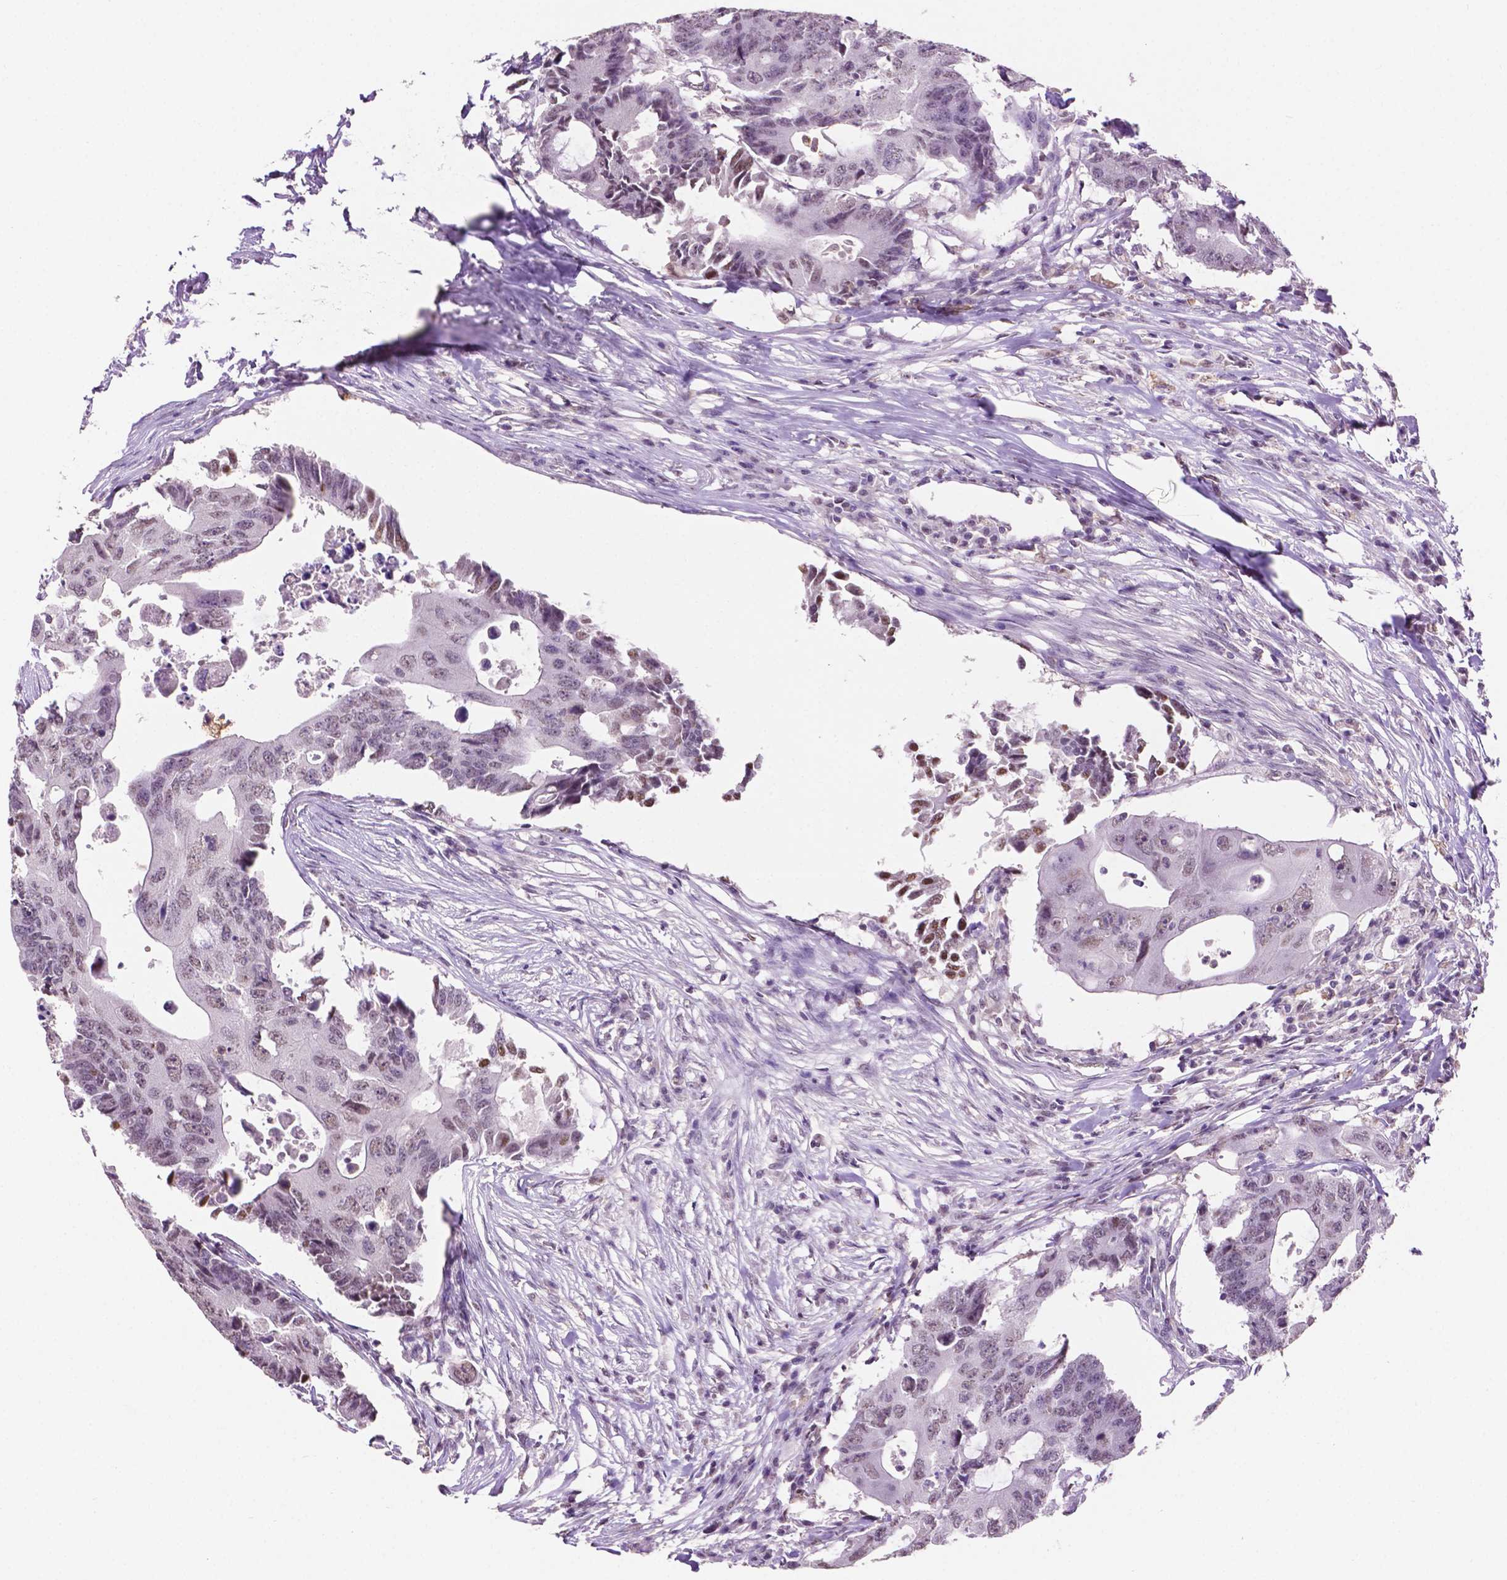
{"staining": {"intensity": "negative", "quantity": "none", "location": "none"}, "tissue": "colorectal cancer", "cell_type": "Tumor cells", "image_type": "cancer", "snomed": [{"axis": "morphology", "description": "Adenocarcinoma, NOS"}, {"axis": "topography", "description": "Colon"}], "caption": "Image shows no protein expression in tumor cells of adenocarcinoma (colorectal) tissue.", "gene": "PTPN6", "patient": {"sex": "male", "age": 71}}